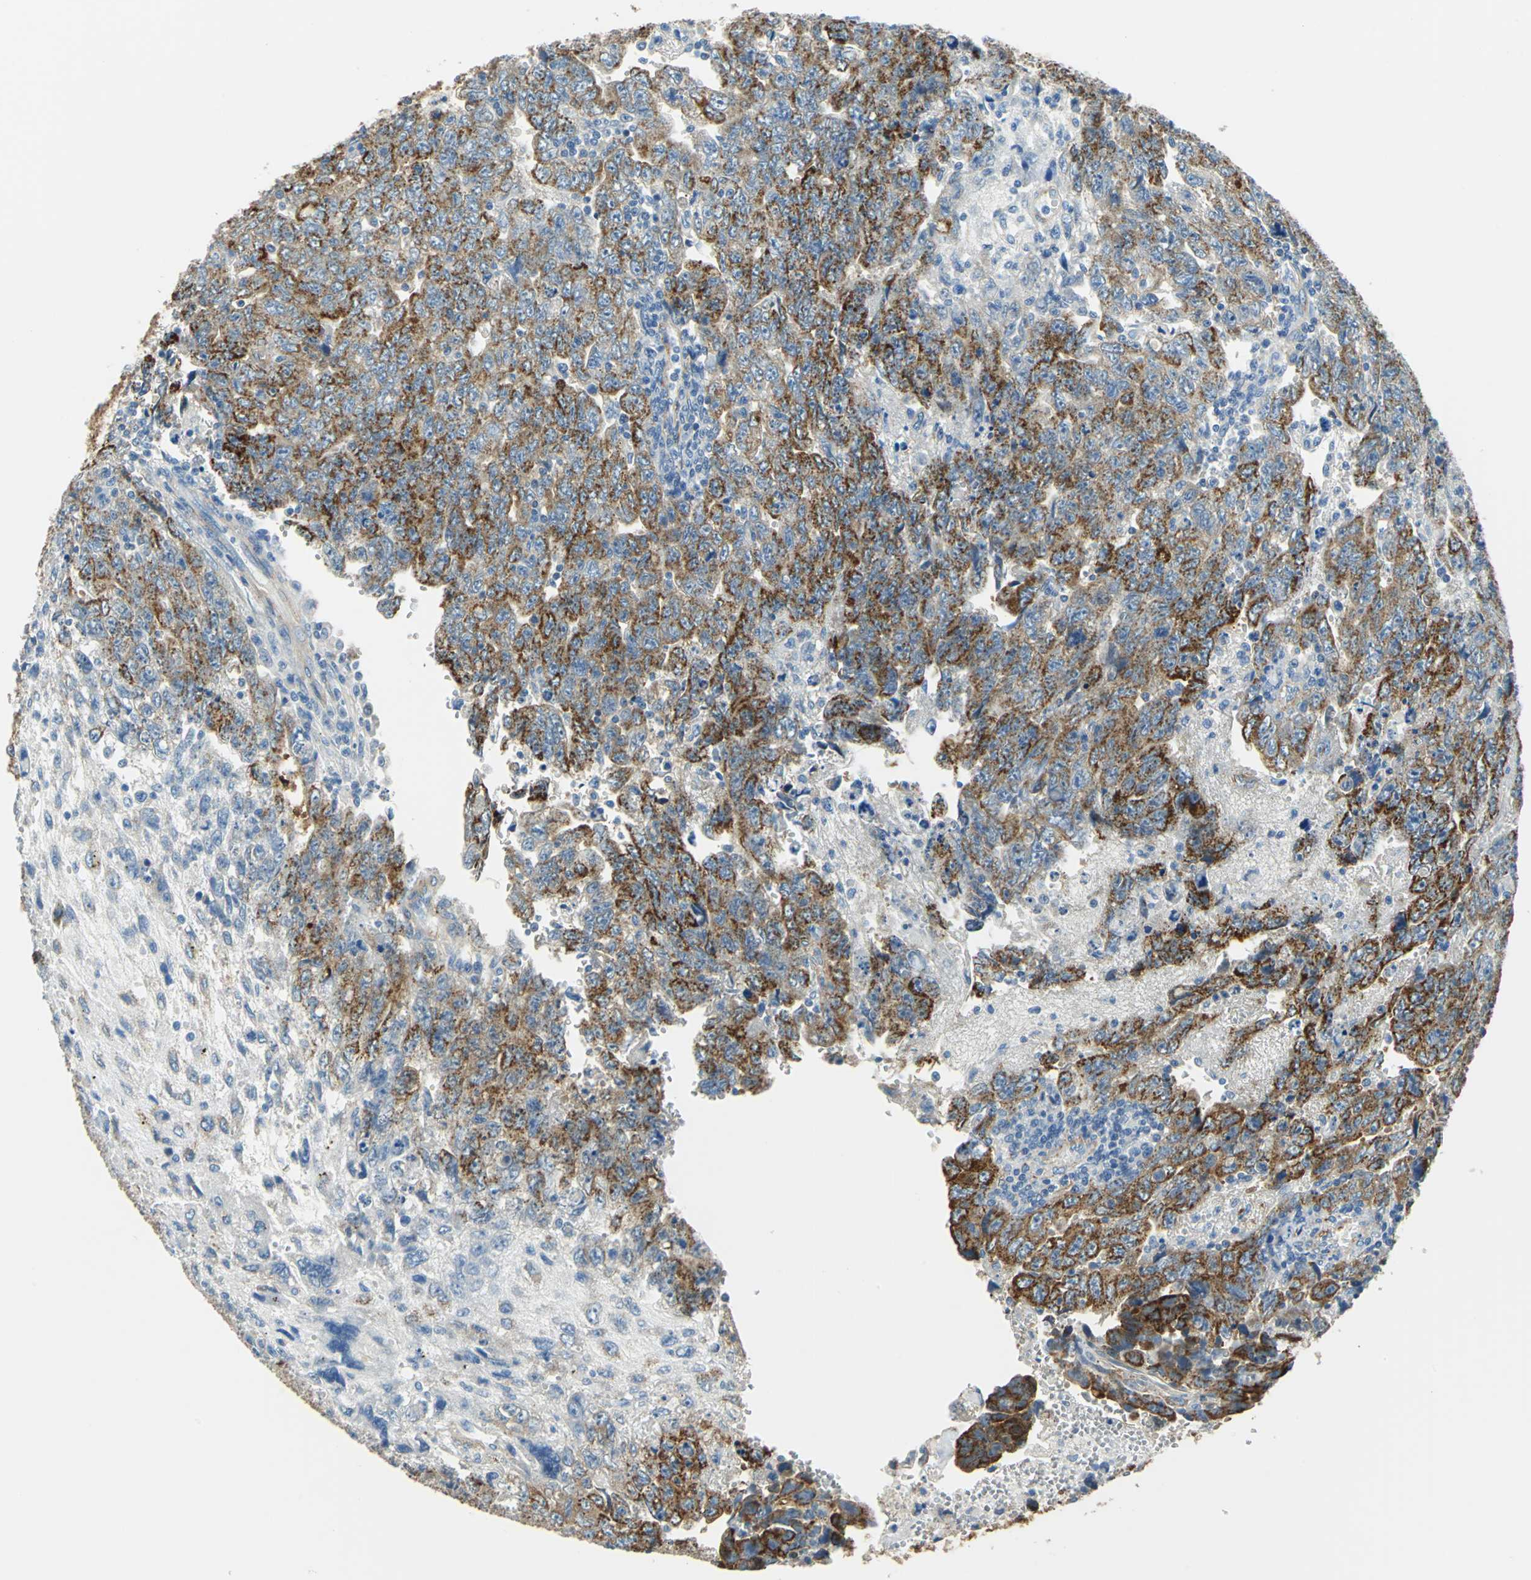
{"staining": {"intensity": "strong", "quantity": ">75%", "location": "cytoplasmic/membranous"}, "tissue": "testis cancer", "cell_type": "Tumor cells", "image_type": "cancer", "snomed": [{"axis": "morphology", "description": "Carcinoma, Embryonal, NOS"}, {"axis": "topography", "description": "Testis"}], "caption": "Immunohistochemistry staining of embryonal carcinoma (testis), which shows high levels of strong cytoplasmic/membranous positivity in about >75% of tumor cells indicating strong cytoplasmic/membranous protein positivity. The staining was performed using DAB (brown) for protein detection and nuclei were counterstained in hematoxylin (blue).", "gene": "AKAP12", "patient": {"sex": "male", "age": 28}}